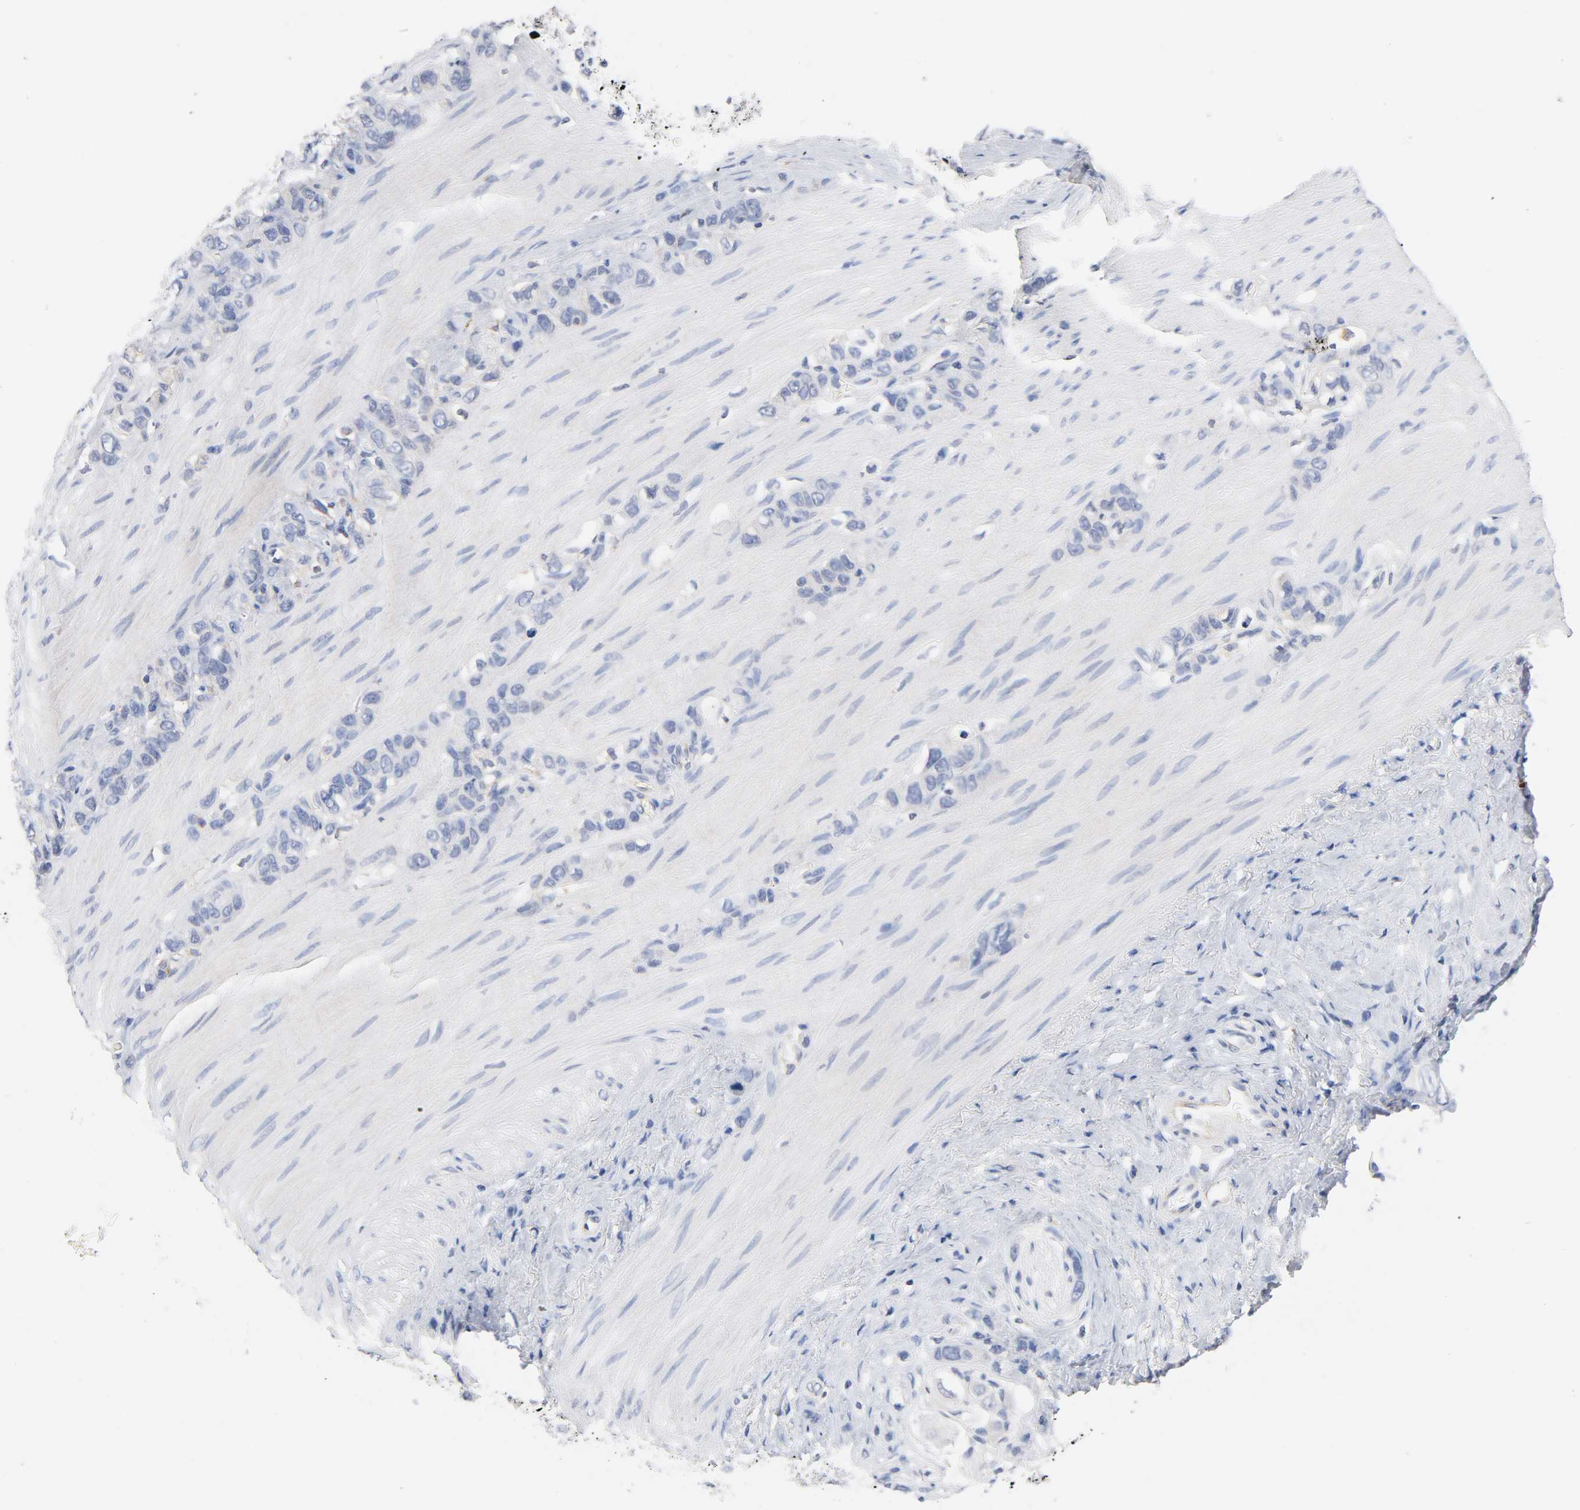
{"staining": {"intensity": "negative", "quantity": "none", "location": "none"}, "tissue": "stomach cancer", "cell_type": "Tumor cells", "image_type": "cancer", "snomed": [{"axis": "morphology", "description": "Normal tissue, NOS"}, {"axis": "morphology", "description": "Adenocarcinoma, NOS"}, {"axis": "morphology", "description": "Adenocarcinoma, High grade"}, {"axis": "topography", "description": "Stomach, upper"}, {"axis": "topography", "description": "Stomach"}], "caption": "DAB (3,3'-diaminobenzidine) immunohistochemical staining of adenocarcinoma (stomach) demonstrates no significant positivity in tumor cells.", "gene": "MALT1", "patient": {"sex": "female", "age": 65}}